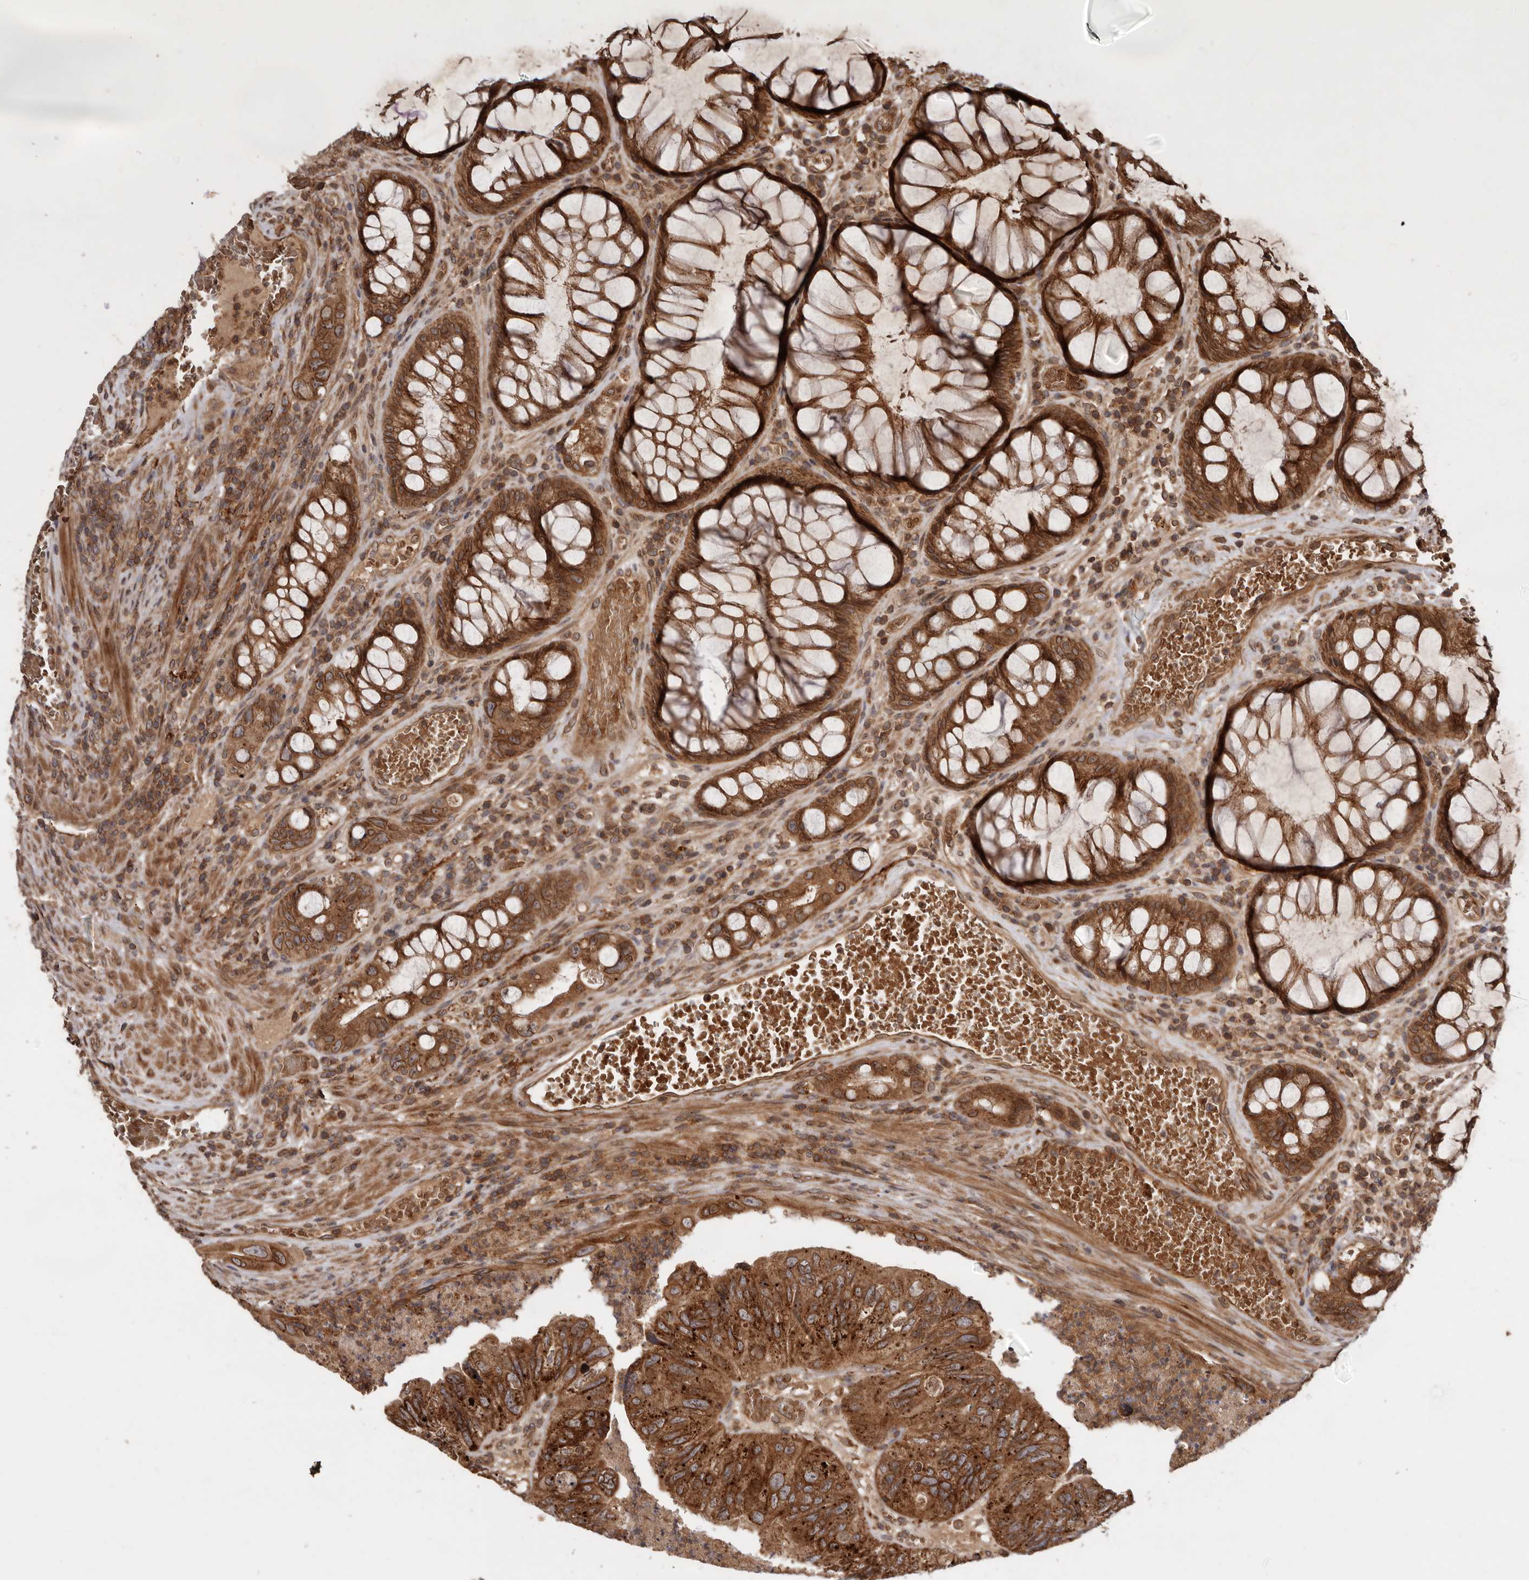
{"staining": {"intensity": "moderate", "quantity": ">75%", "location": "cytoplasmic/membranous"}, "tissue": "colorectal cancer", "cell_type": "Tumor cells", "image_type": "cancer", "snomed": [{"axis": "morphology", "description": "Adenocarcinoma, NOS"}, {"axis": "topography", "description": "Rectum"}], "caption": "Adenocarcinoma (colorectal) stained with a protein marker exhibits moderate staining in tumor cells.", "gene": "STK36", "patient": {"sex": "male", "age": 63}}